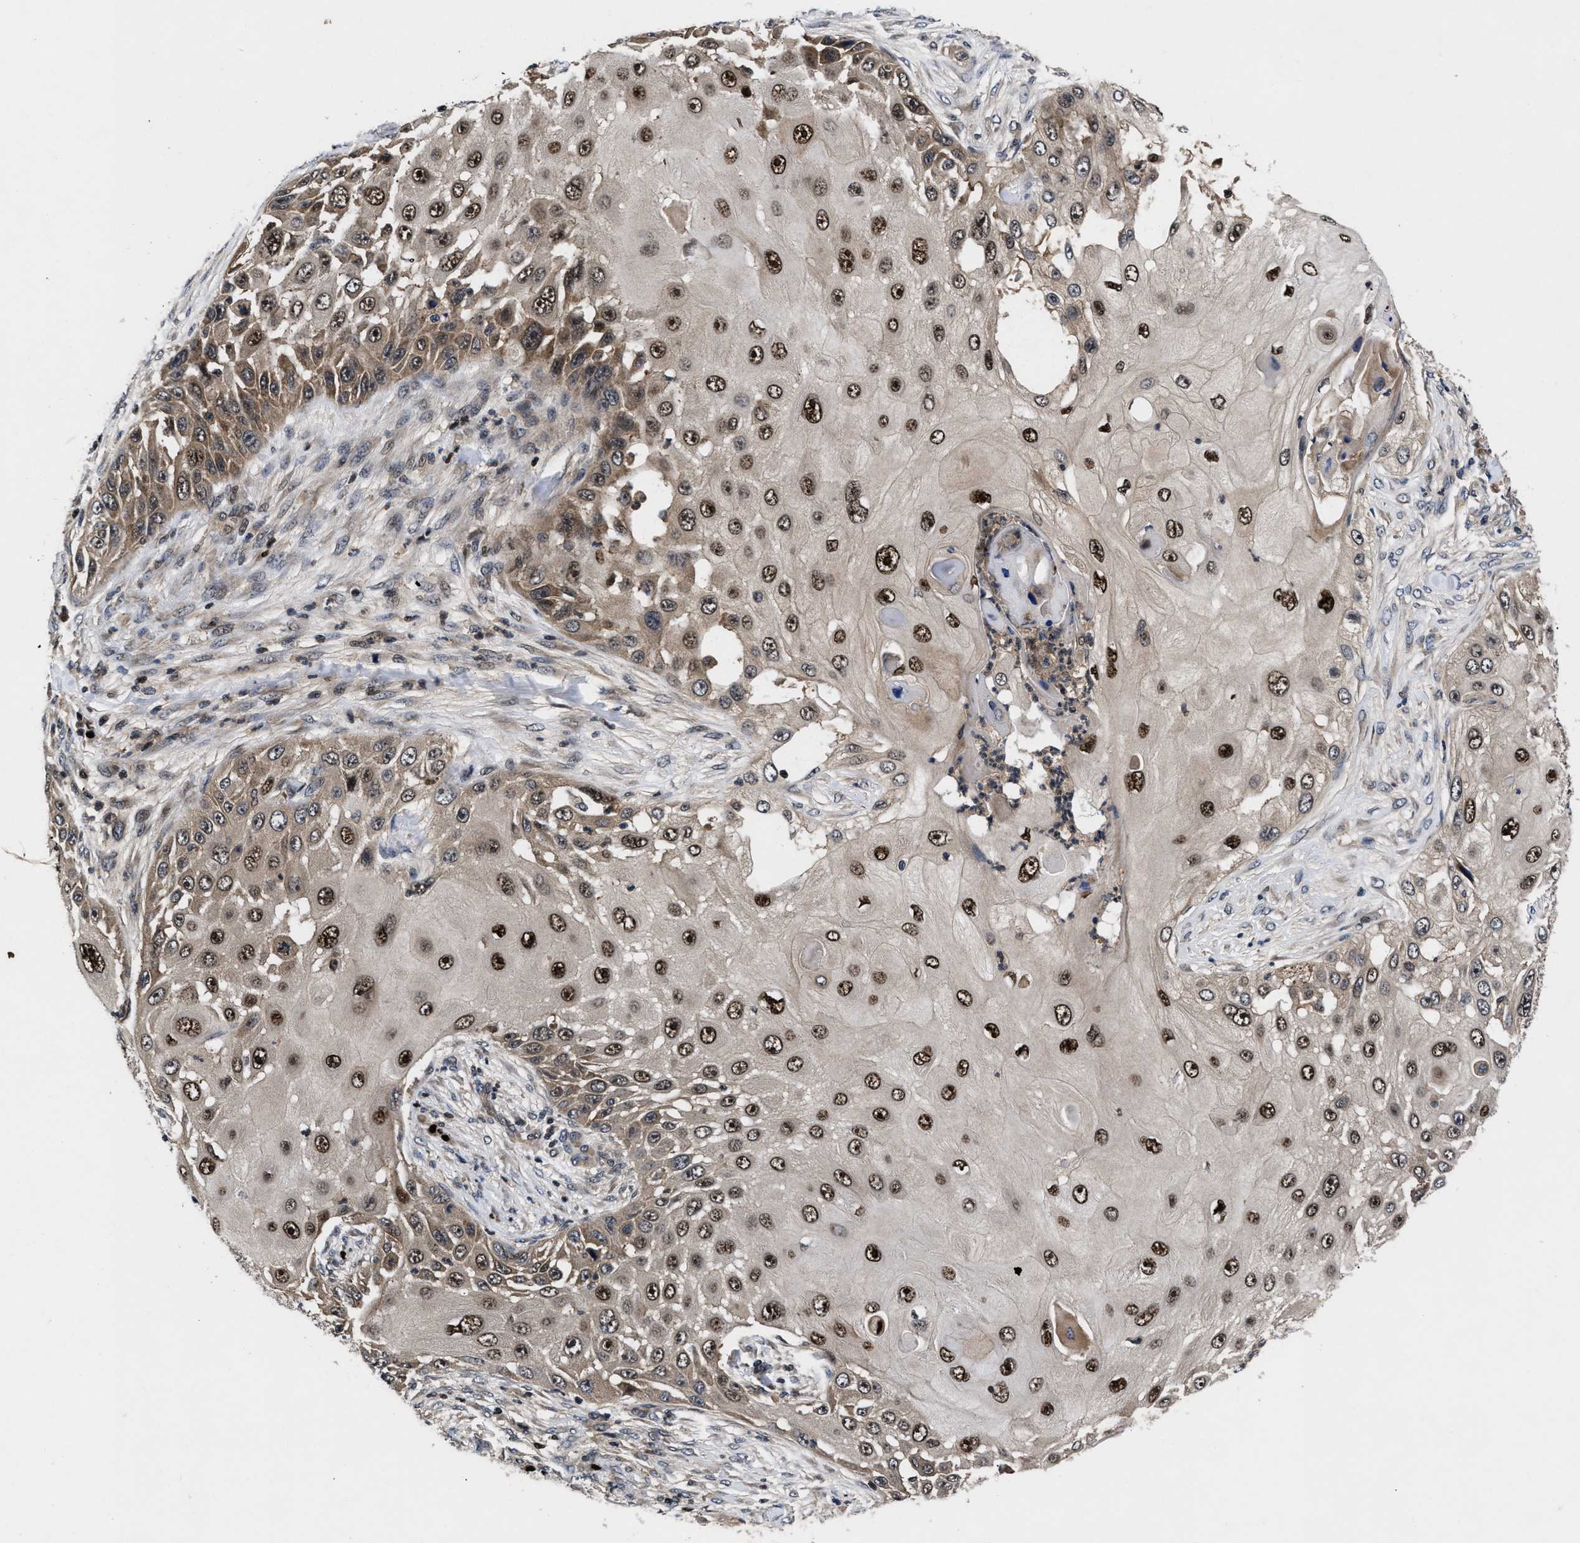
{"staining": {"intensity": "strong", "quantity": ">75%", "location": "cytoplasmic/membranous,nuclear"}, "tissue": "skin cancer", "cell_type": "Tumor cells", "image_type": "cancer", "snomed": [{"axis": "morphology", "description": "Squamous cell carcinoma, NOS"}, {"axis": "topography", "description": "Skin"}], "caption": "DAB immunohistochemical staining of skin cancer (squamous cell carcinoma) exhibits strong cytoplasmic/membranous and nuclear protein positivity in about >75% of tumor cells.", "gene": "FAM200A", "patient": {"sex": "female", "age": 44}}